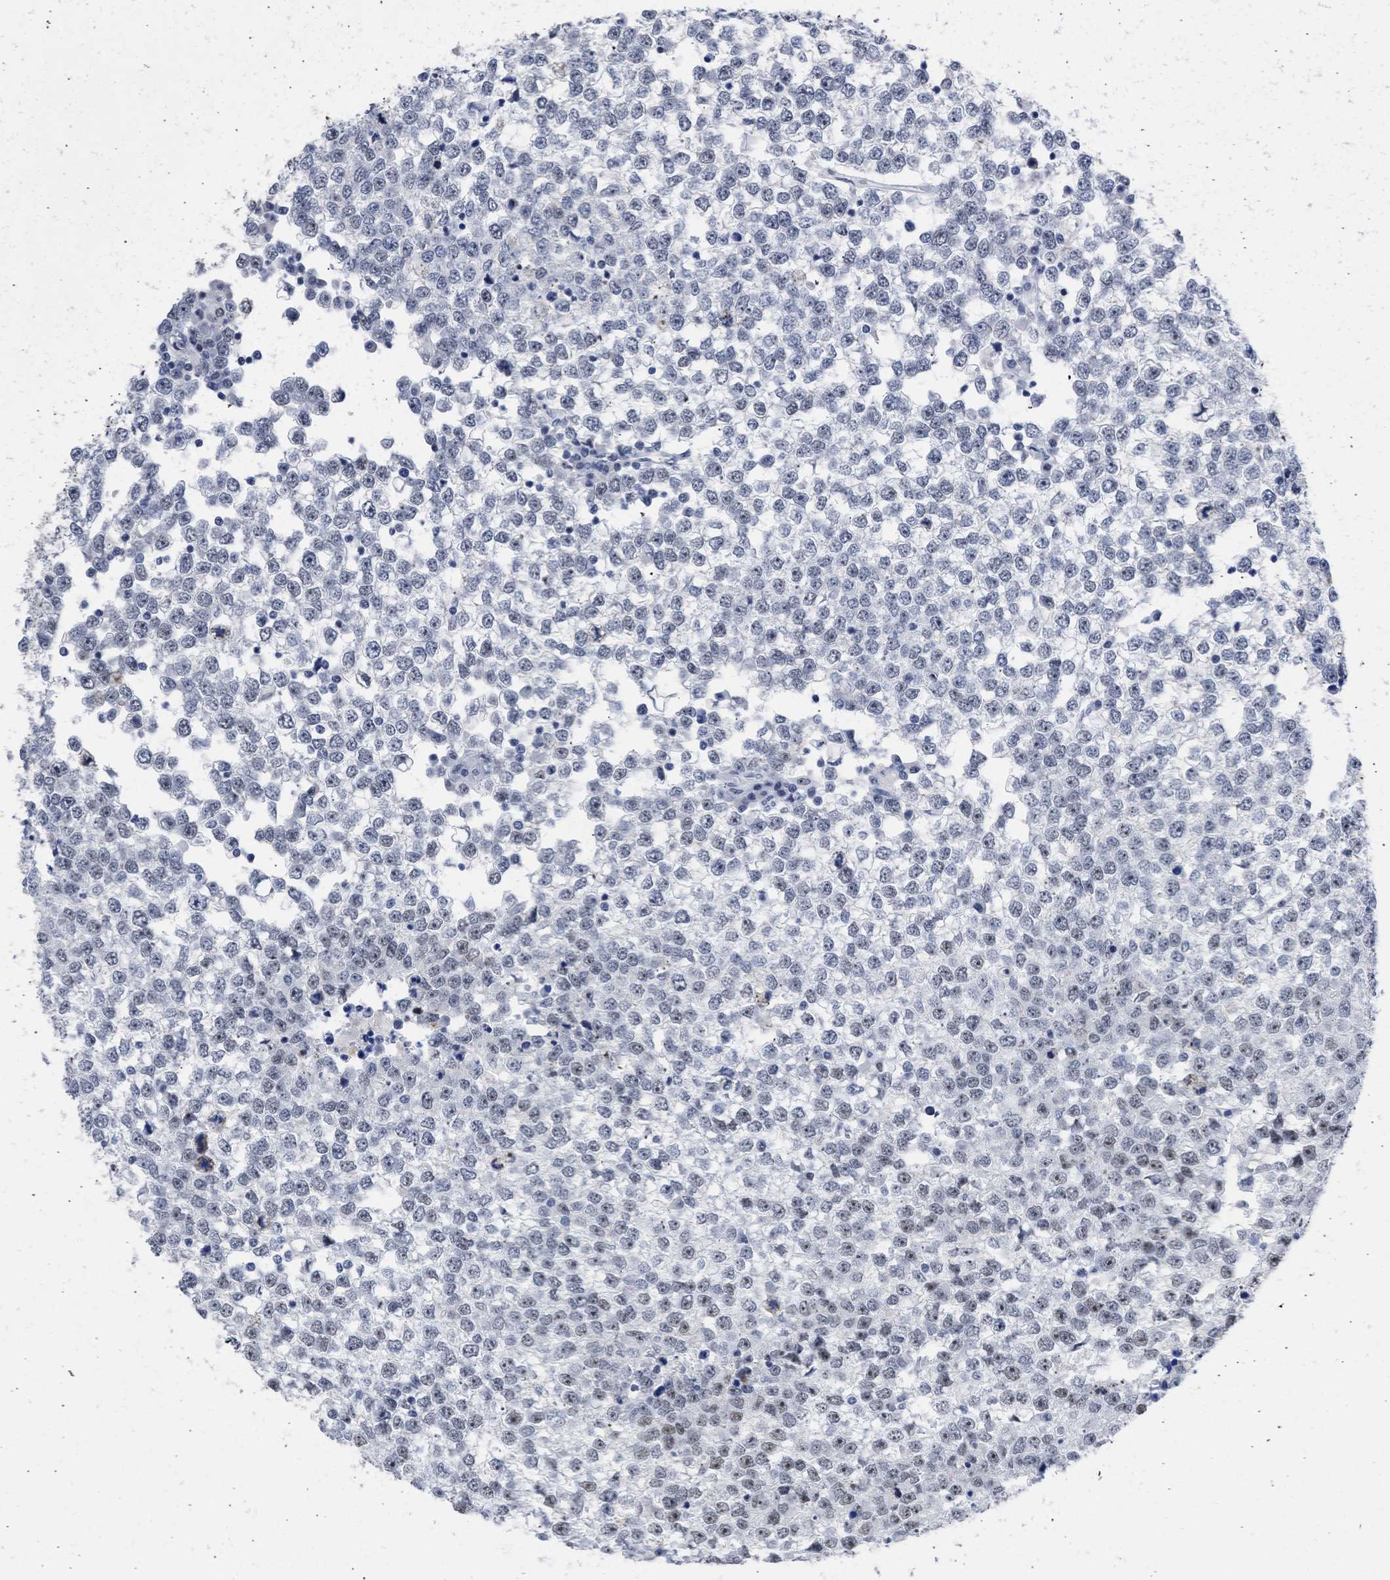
{"staining": {"intensity": "moderate", "quantity": "25%-75%", "location": "nuclear"}, "tissue": "testis cancer", "cell_type": "Tumor cells", "image_type": "cancer", "snomed": [{"axis": "morphology", "description": "Seminoma, NOS"}, {"axis": "topography", "description": "Testis"}], "caption": "High-magnification brightfield microscopy of seminoma (testis) stained with DAB (3,3'-diaminobenzidine) (brown) and counterstained with hematoxylin (blue). tumor cells exhibit moderate nuclear staining is present in about25%-75% of cells. (DAB IHC, brown staining for protein, blue staining for nuclei).", "gene": "DDX41", "patient": {"sex": "male", "age": 65}}